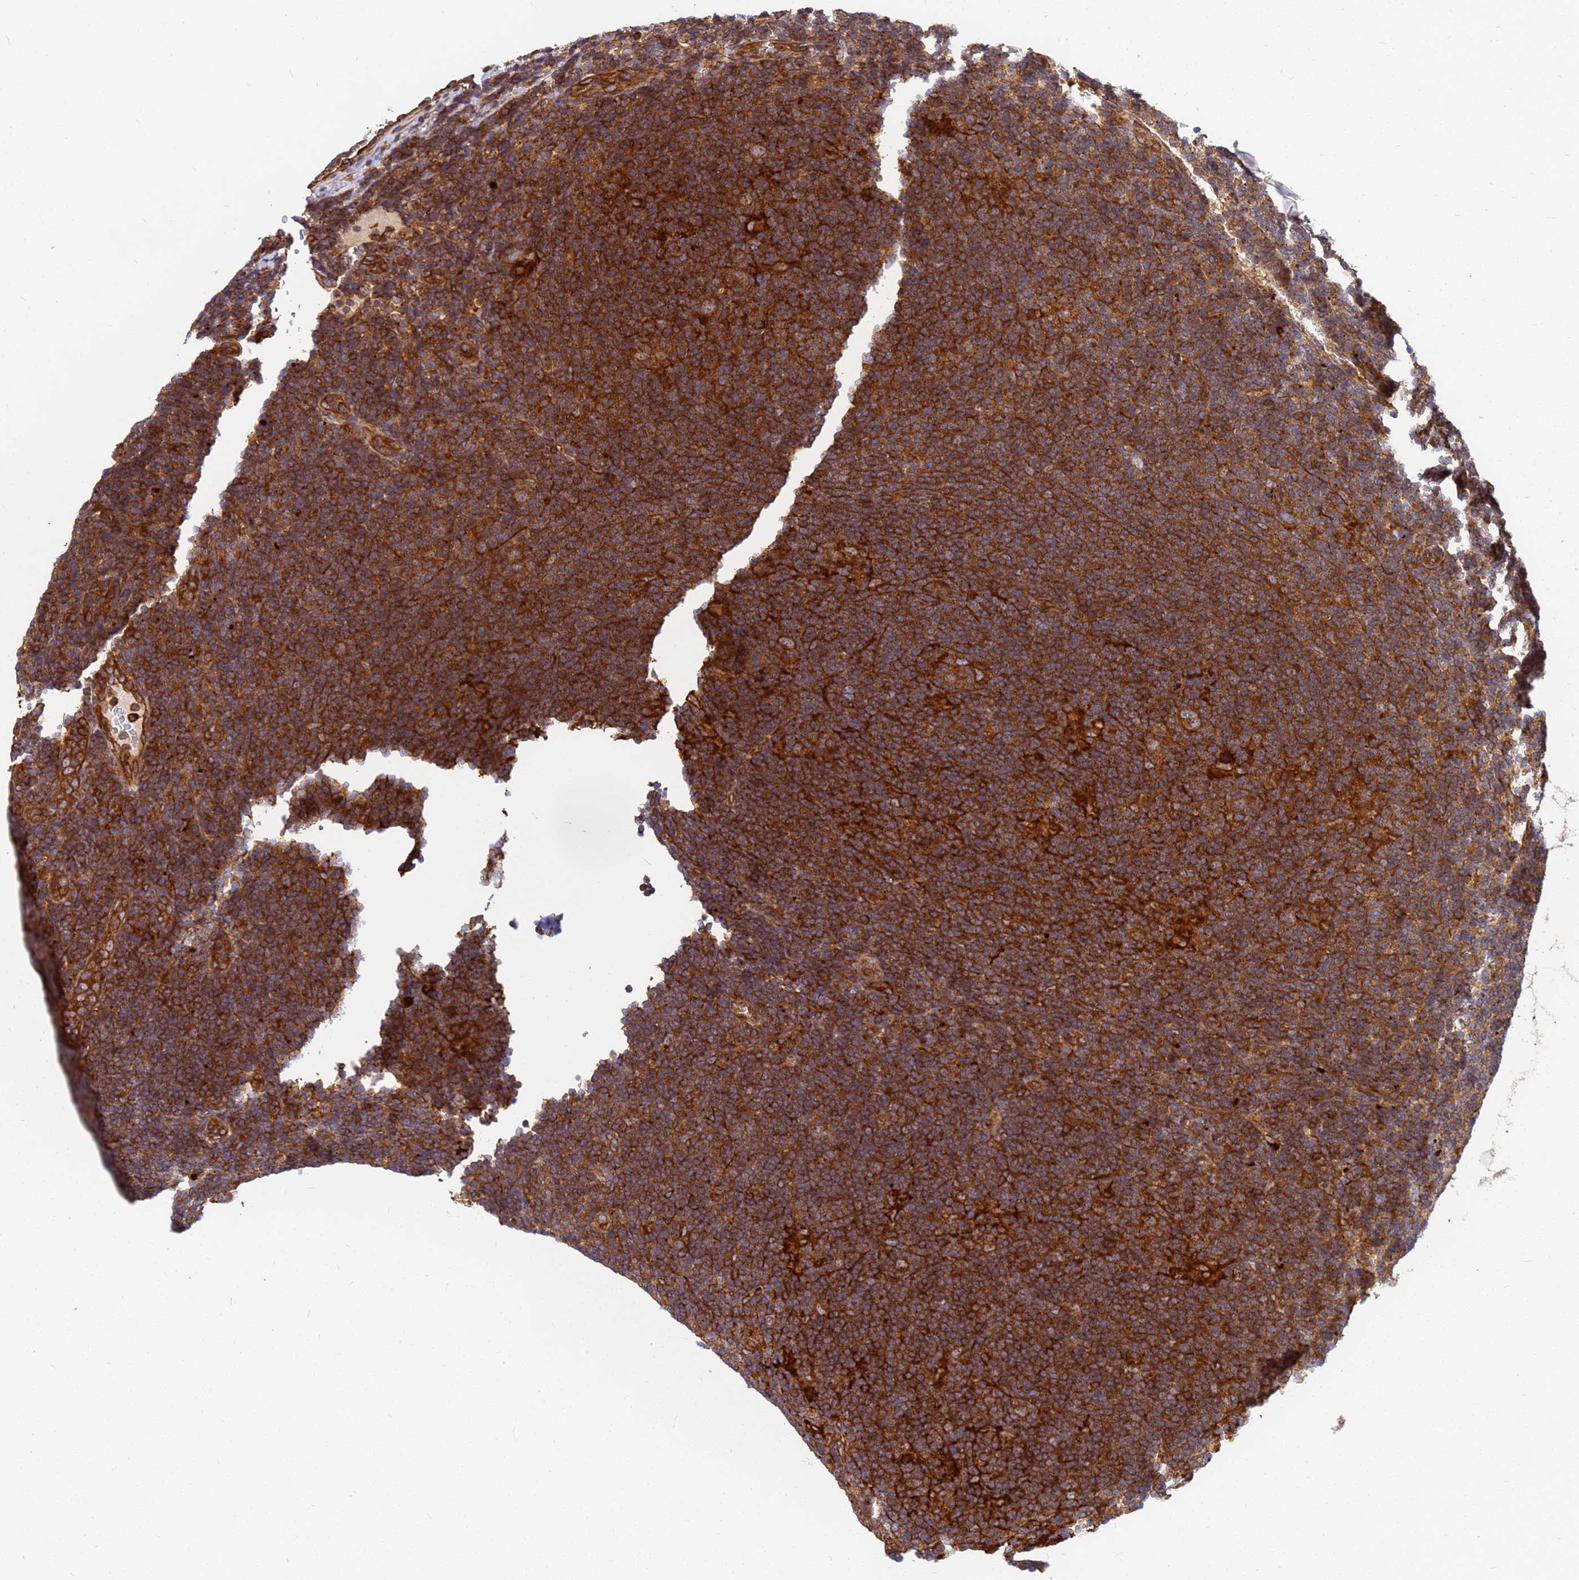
{"staining": {"intensity": "moderate", "quantity": ">75%", "location": "cytoplasmic/membranous"}, "tissue": "lymphoma", "cell_type": "Tumor cells", "image_type": "cancer", "snomed": [{"axis": "morphology", "description": "Hodgkin's disease, NOS"}, {"axis": "topography", "description": "Lymph node"}], "caption": "A medium amount of moderate cytoplasmic/membranous expression is identified in approximately >75% of tumor cells in lymphoma tissue.", "gene": "C2CD5", "patient": {"sex": "female", "age": 57}}